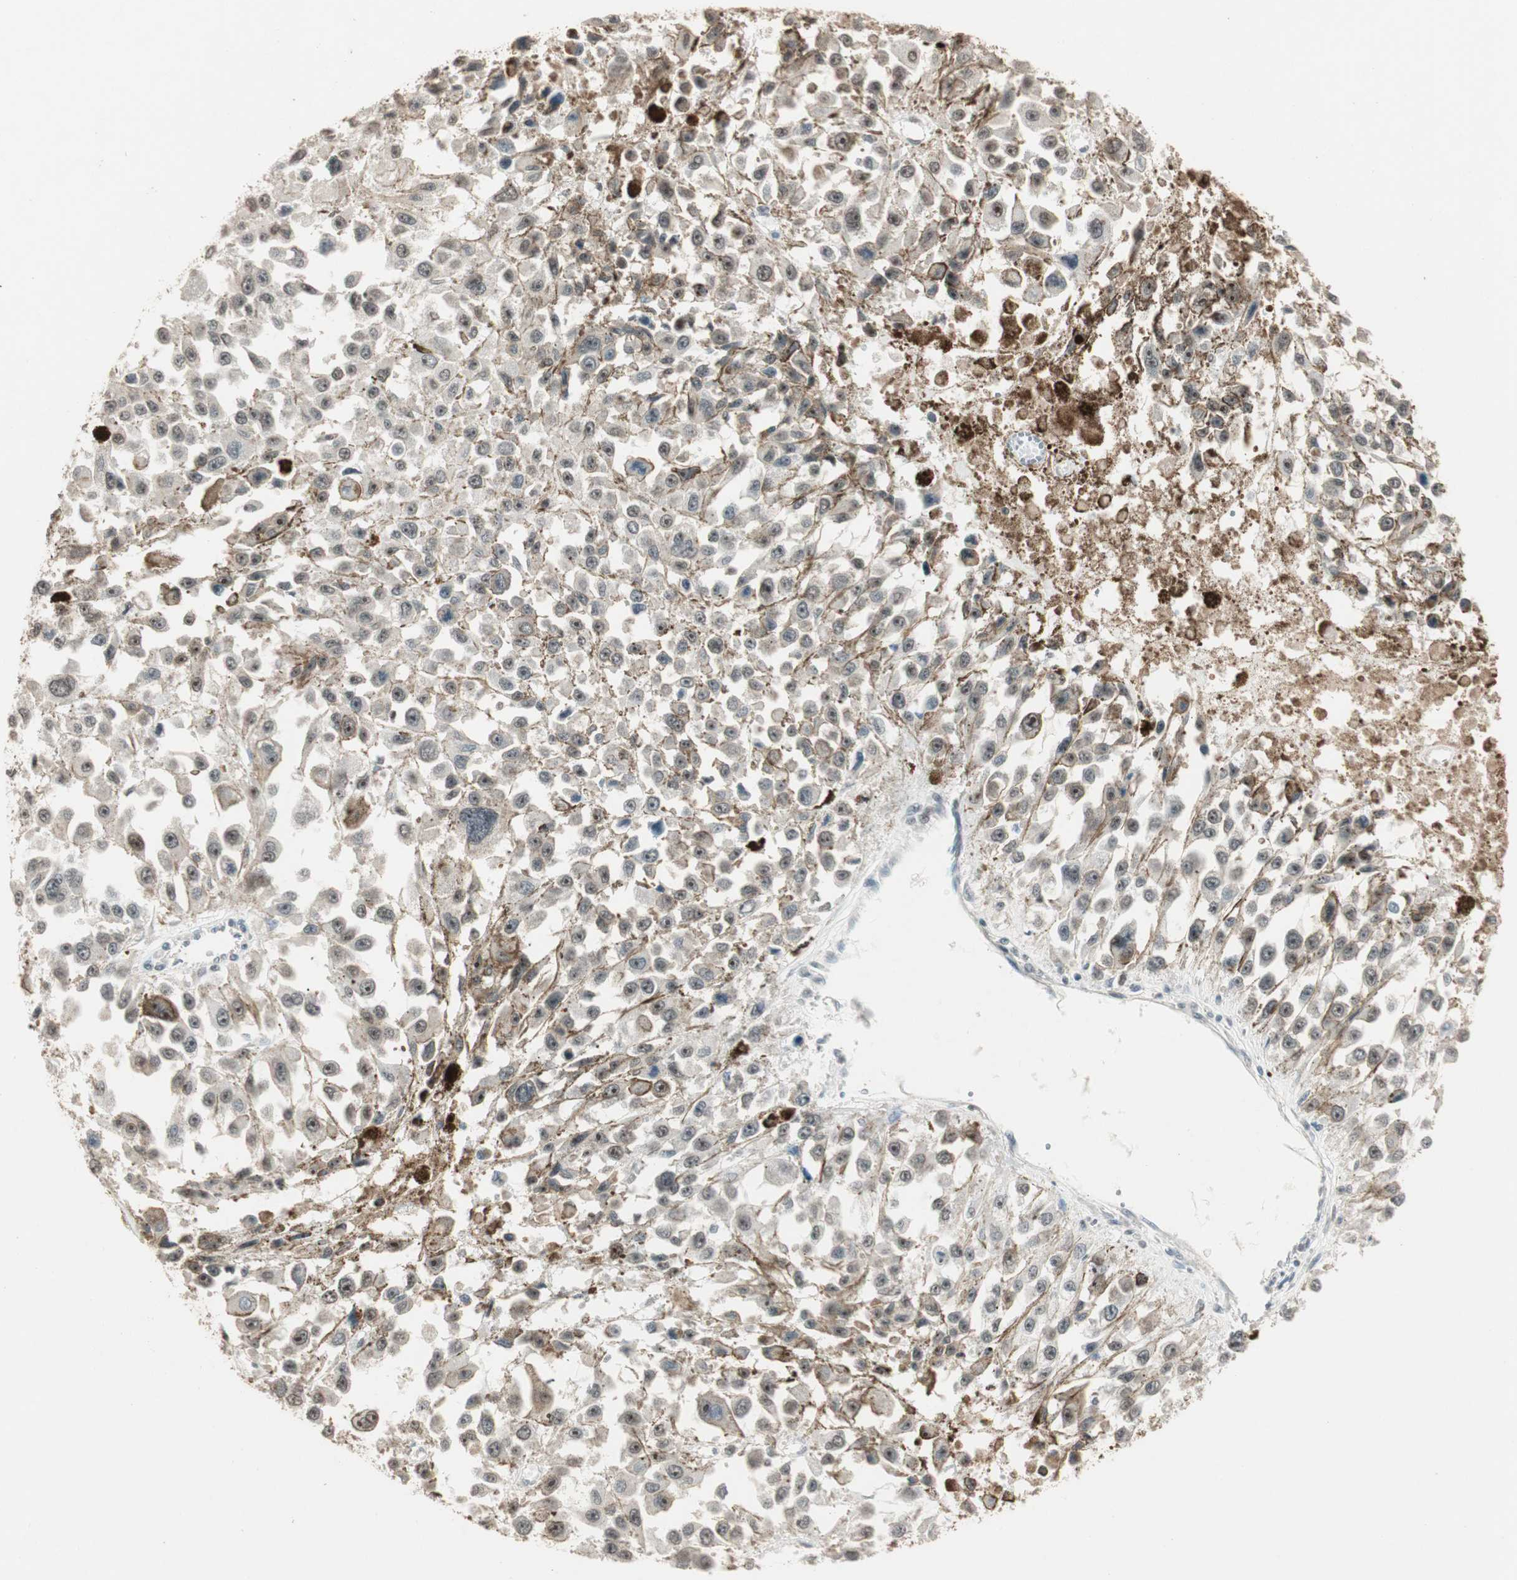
{"staining": {"intensity": "weak", "quantity": "25%-75%", "location": "nuclear"}, "tissue": "melanoma", "cell_type": "Tumor cells", "image_type": "cancer", "snomed": [{"axis": "morphology", "description": "Malignant melanoma, Metastatic site"}, {"axis": "topography", "description": "Lymph node"}], "caption": "Immunohistochemistry (IHC) of human malignant melanoma (metastatic site) shows low levels of weak nuclear expression in approximately 25%-75% of tumor cells.", "gene": "ETV4", "patient": {"sex": "male", "age": 59}}